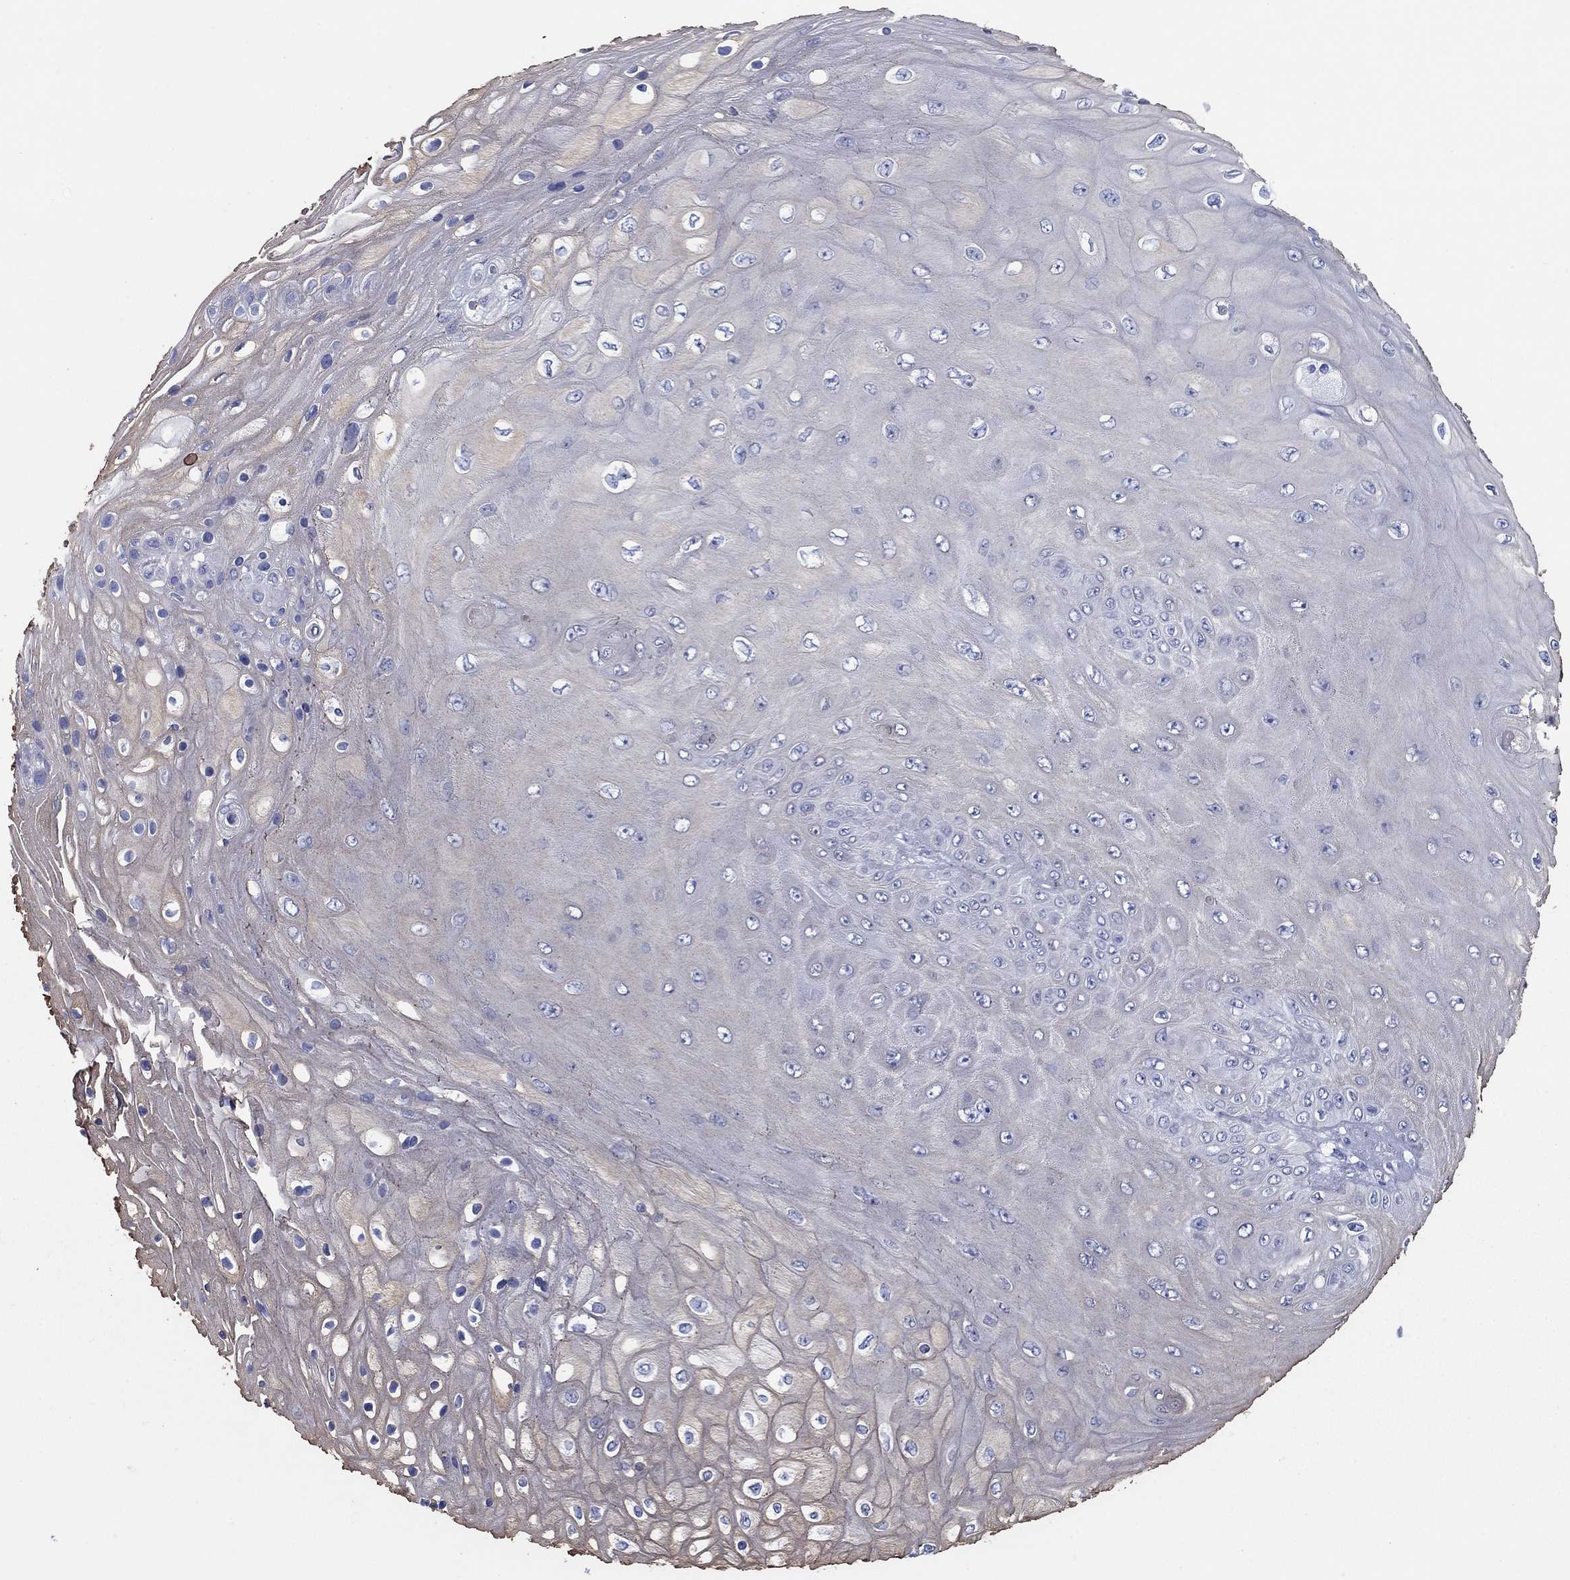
{"staining": {"intensity": "negative", "quantity": "none", "location": "none"}, "tissue": "skin cancer", "cell_type": "Tumor cells", "image_type": "cancer", "snomed": [{"axis": "morphology", "description": "Squamous cell carcinoma, NOS"}, {"axis": "topography", "description": "Skin"}], "caption": "Skin cancer (squamous cell carcinoma) stained for a protein using IHC displays no expression tumor cells.", "gene": "CCNA1", "patient": {"sex": "male", "age": 62}}